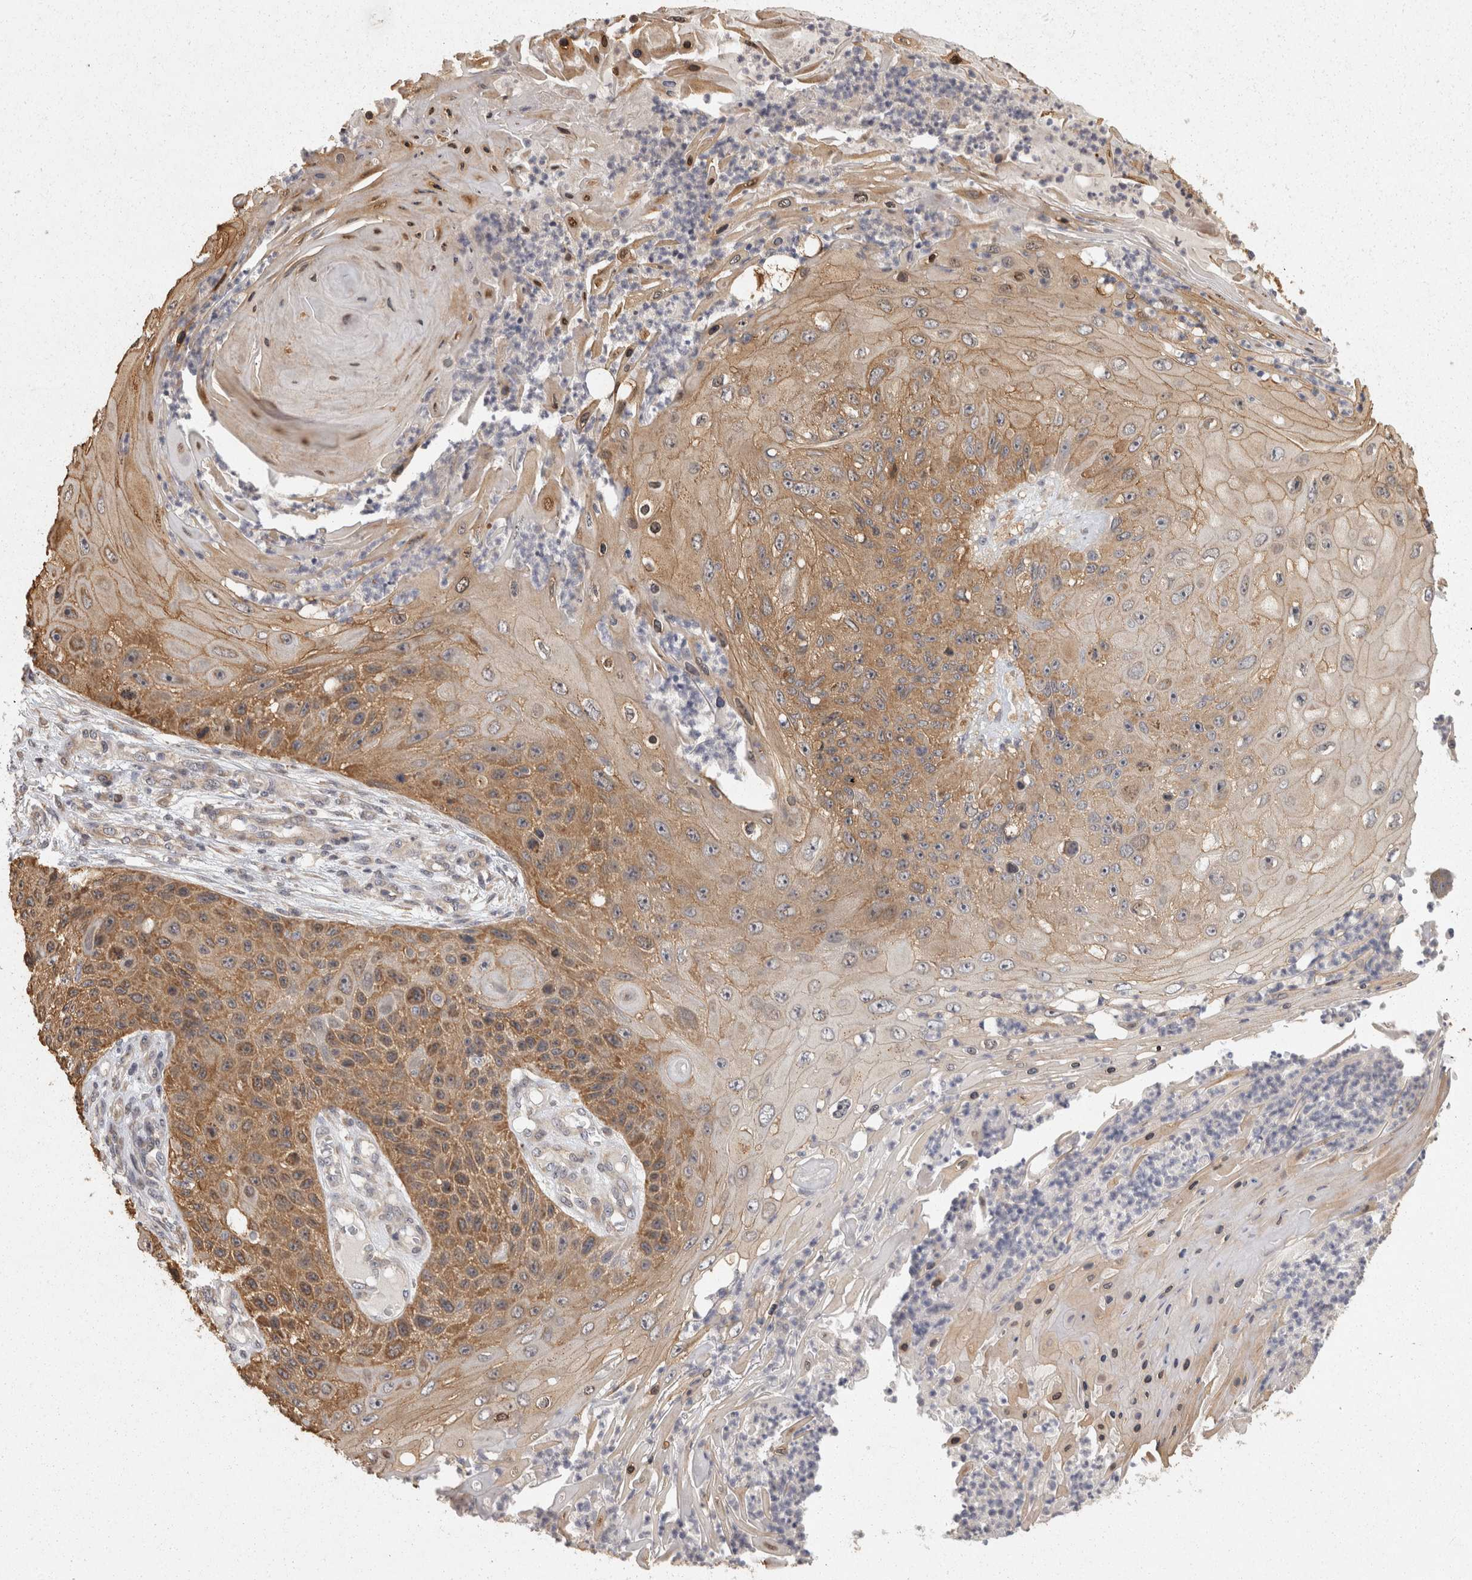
{"staining": {"intensity": "moderate", "quantity": ">75%", "location": "cytoplasmic/membranous"}, "tissue": "skin cancer", "cell_type": "Tumor cells", "image_type": "cancer", "snomed": [{"axis": "morphology", "description": "Squamous cell carcinoma, NOS"}, {"axis": "topography", "description": "Skin"}], "caption": "A micrograph of skin squamous cell carcinoma stained for a protein reveals moderate cytoplasmic/membranous brown staining in tumor cells.", "gene": "ACAT2", "patient": {"sex": "female", "age": 88}}